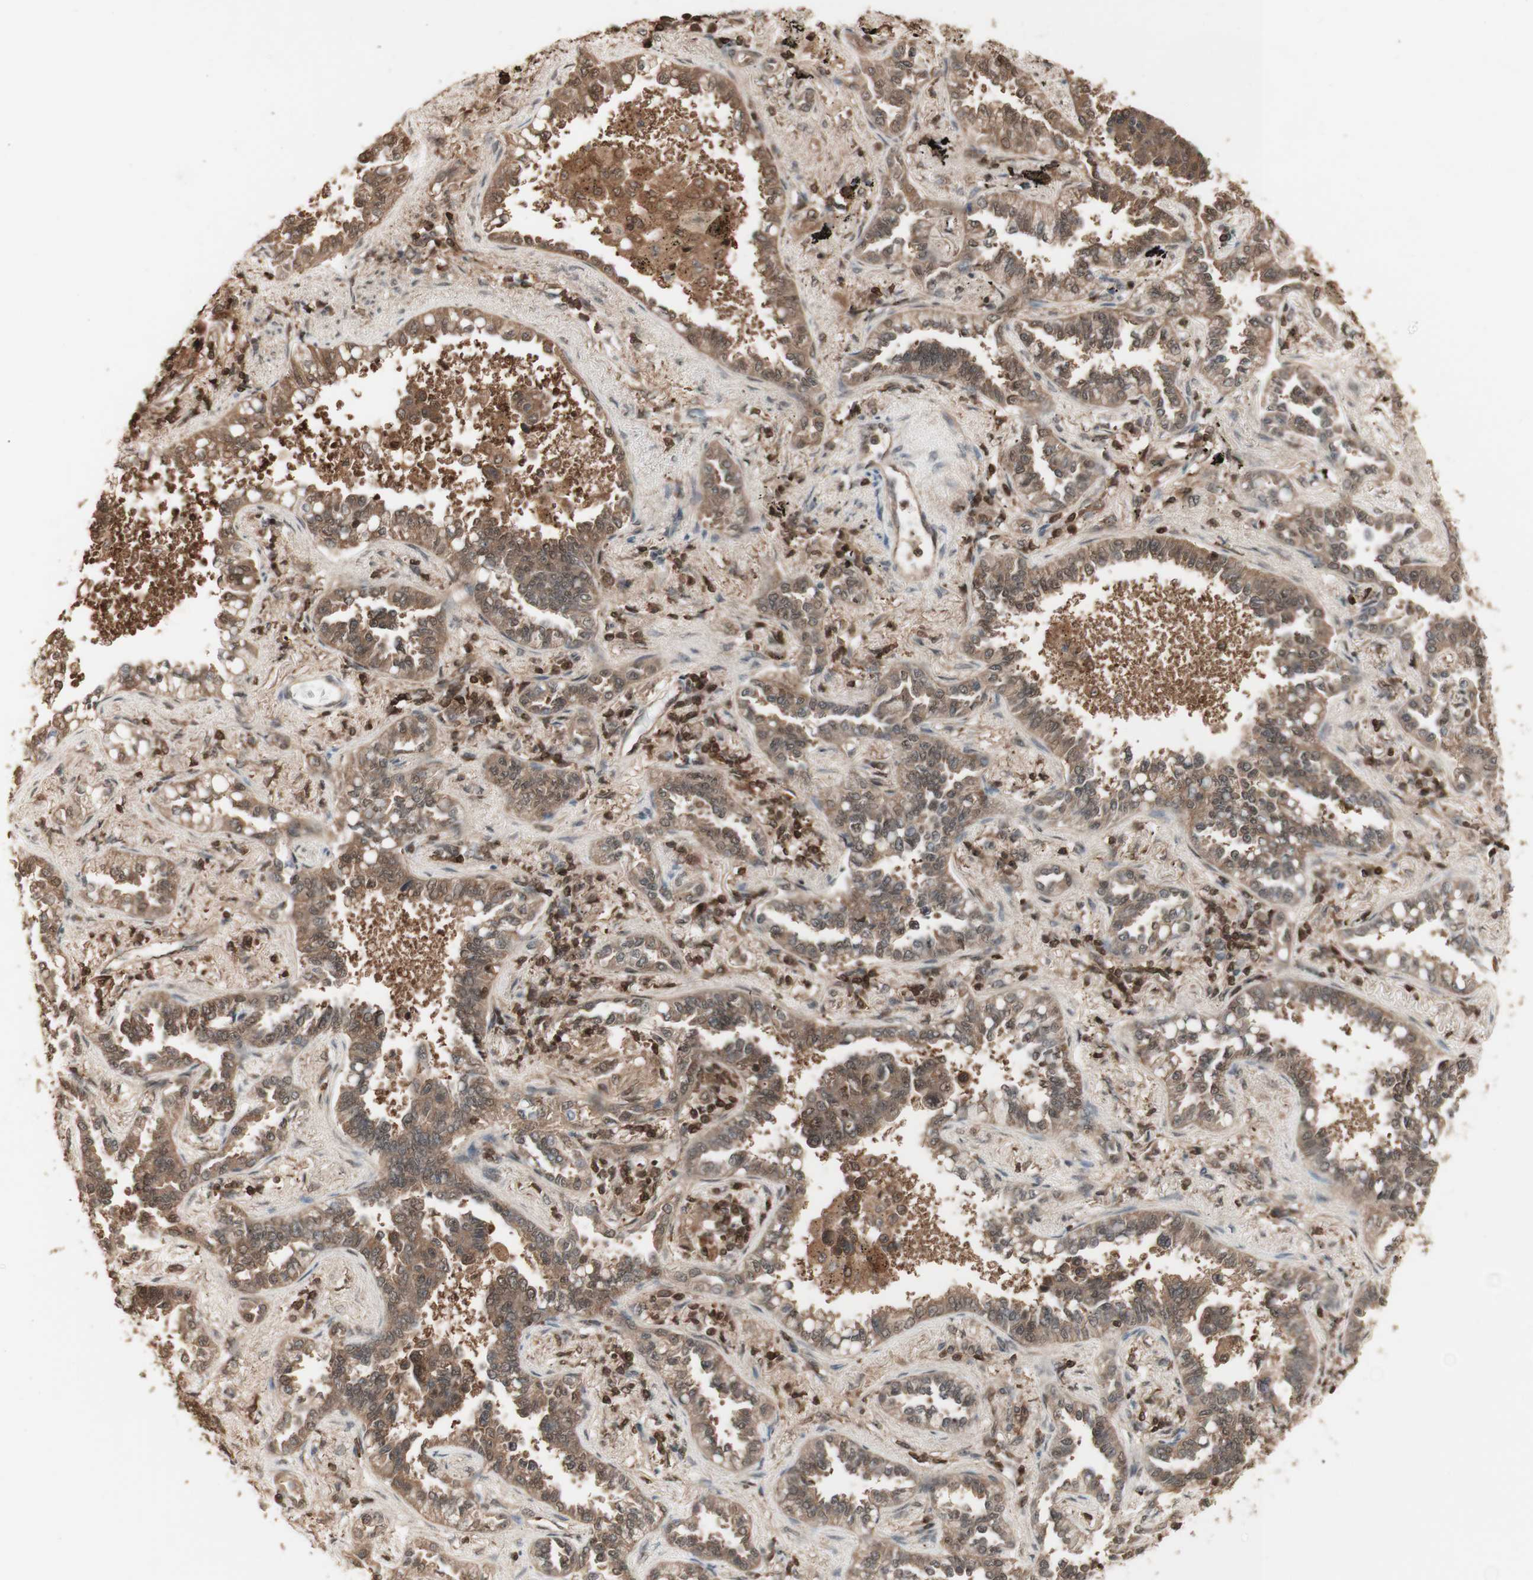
{"staining": {"intensity": "moderate", "quantity": ">75%", "location": "cytoplasmic/membranous,nuclear"}, "tissue": "lung cancer", "cell_type": "Tumor cells", "image_type": "cancer", "snomed": [{"axis": "morphology", "description": "Normal tissue, NOS"}, {"axis": "morphology", "description": "Adenocarcinoma, NOS"}, {"axis": "topography", "description": "Lung"}], "caption": "DAB (3,3'-diaminobenzidine) immunohistochemical staining of human lung cancer demonstrates moderate cytoplasmic/membranous and nuclear protein positivity in approximately >75% of tumor cells.", "gene": "YWHAB", "patient": {"sex": "male", "age": 59}}